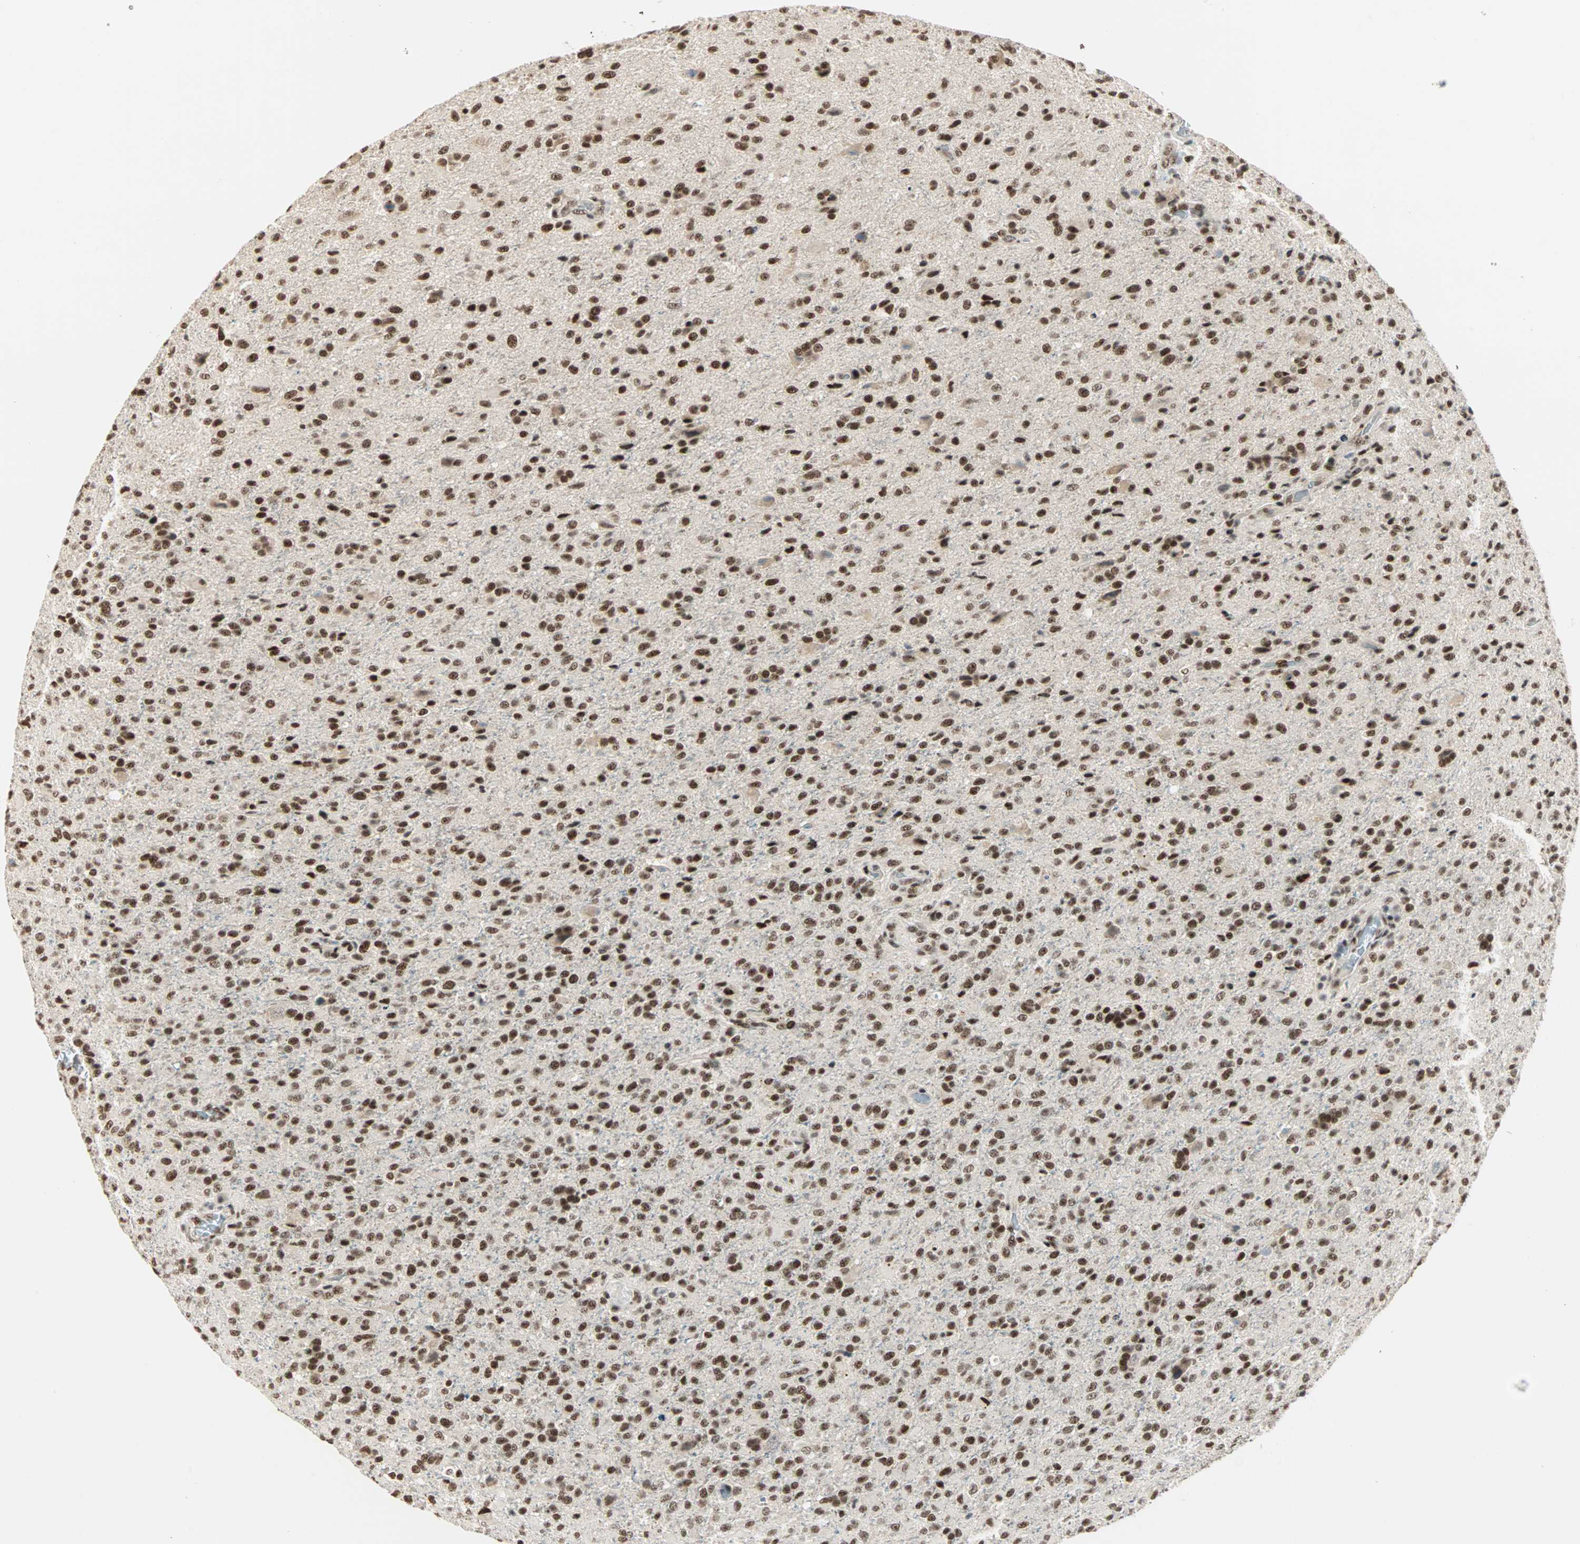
{"staining": {"intensity": "strong", "quantity": ">75%", "location": "nuclear"}, "tissue": "glioma", "cell_type": "Tumor cells", "image_type": "cancer", "snomed": [{"axis": "morphology", "description": "Glioma, malignant, High grade"}, {"axis": "topography", "description": "Brain"}], "caption": "Brown immunohistochemical staining in human glioma displays strong nuclear staining in about >75% of tumor cells. (DAB (3,3'-diaminobenzidine) IHC with brightfield microscopy, high magnification).", "gene": "BLM", "patient": {"sex": "male", "age": 71}}